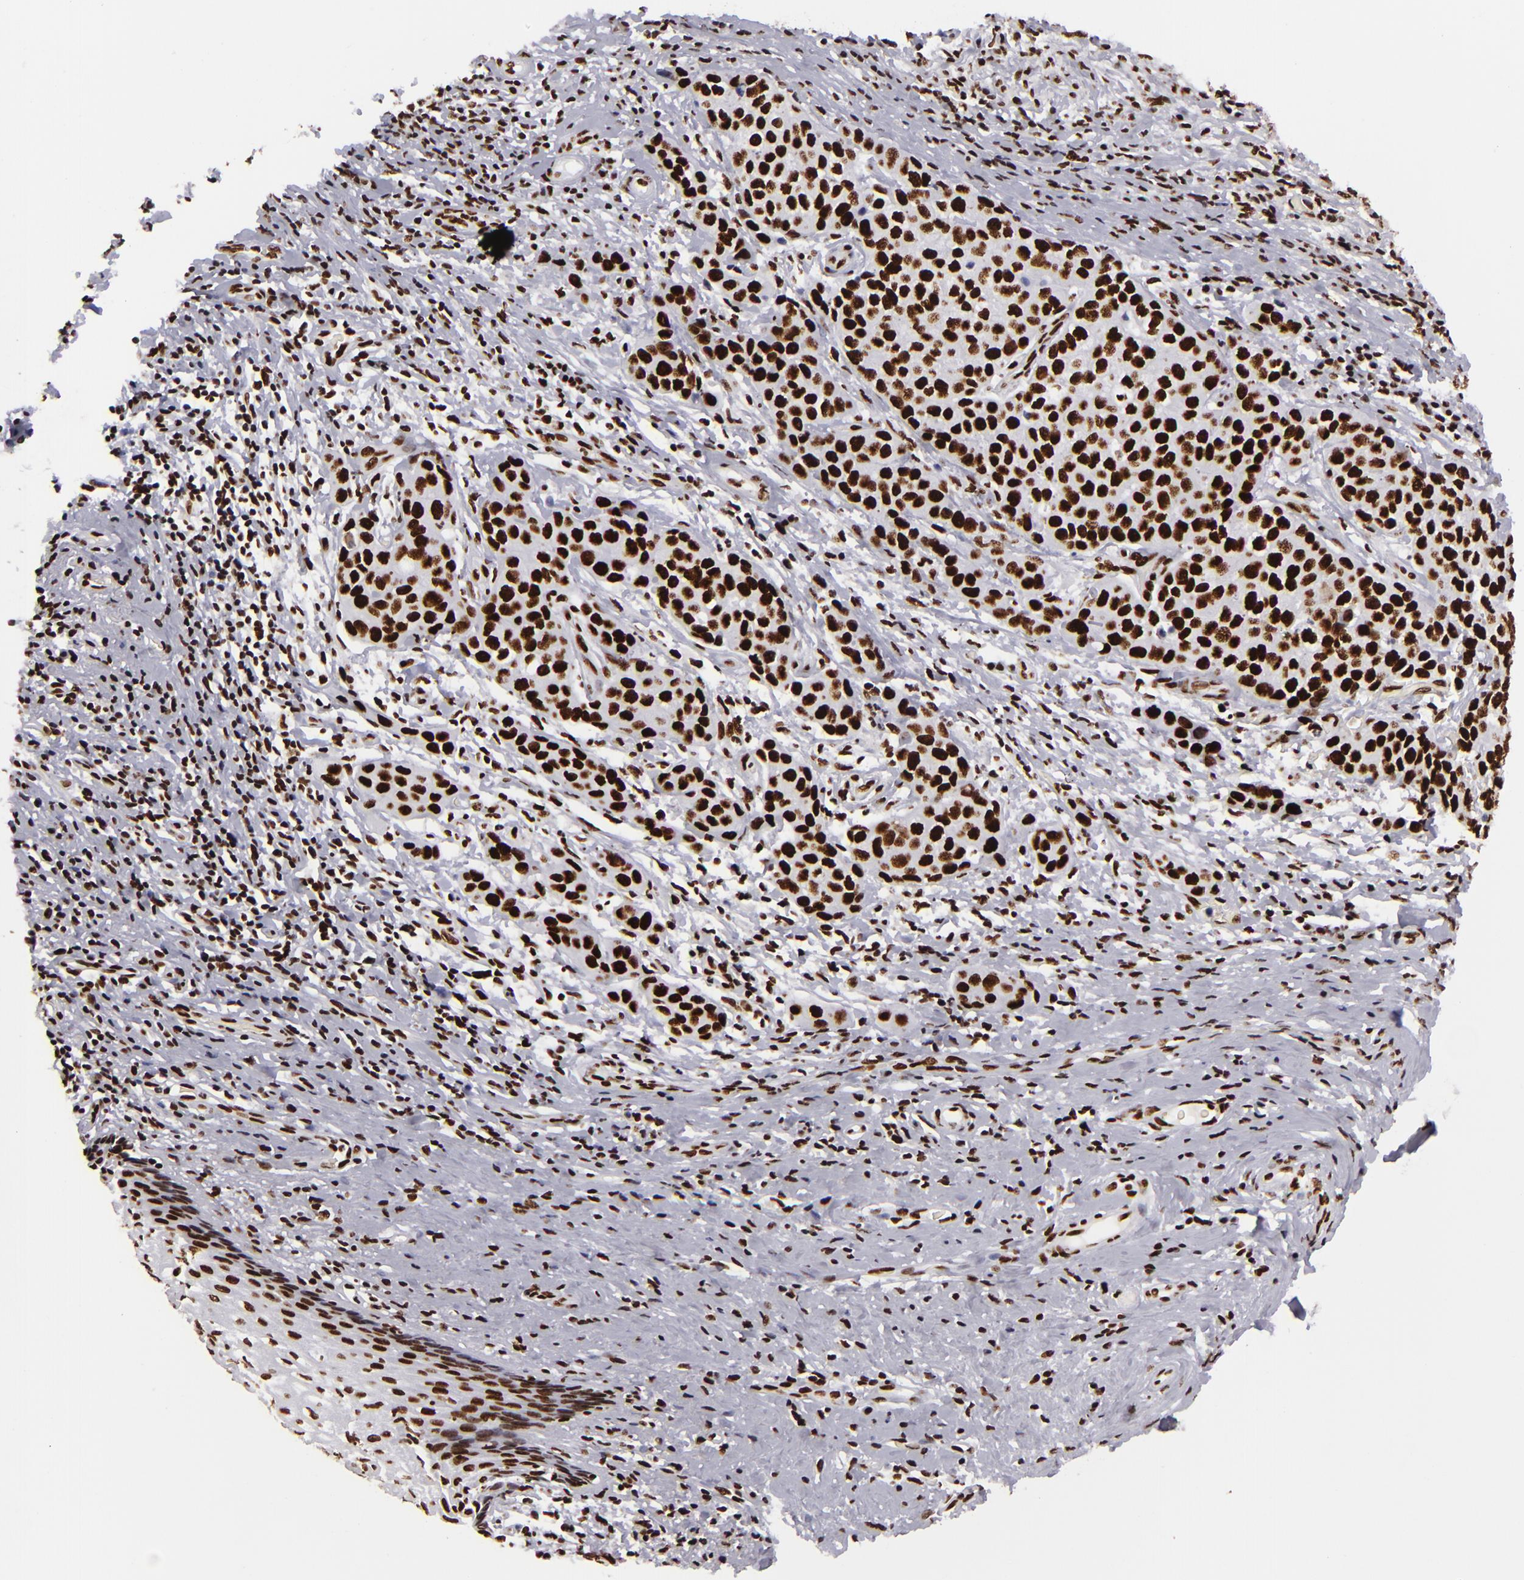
{"staining": {"intensity": "strong", "quantity": ">75%", "location": "nuclear"}, "tissue": "cervical cancer", "cell_type": "Tumor cells", "image_type": "cancer", "snomed": [{"axis": "morphology", "description": "Squamous cell carcinoma, NOS"}, {"axis": "topography", "description": "Cervix"}], "caption": "Cervical squamous cell carcinoma stained with immunohistochemistry shows strong nuclear expression in approximately >75% of tumor cells.", "gene": "SAFB", "patient": {"sex": "female", "age": 54}}